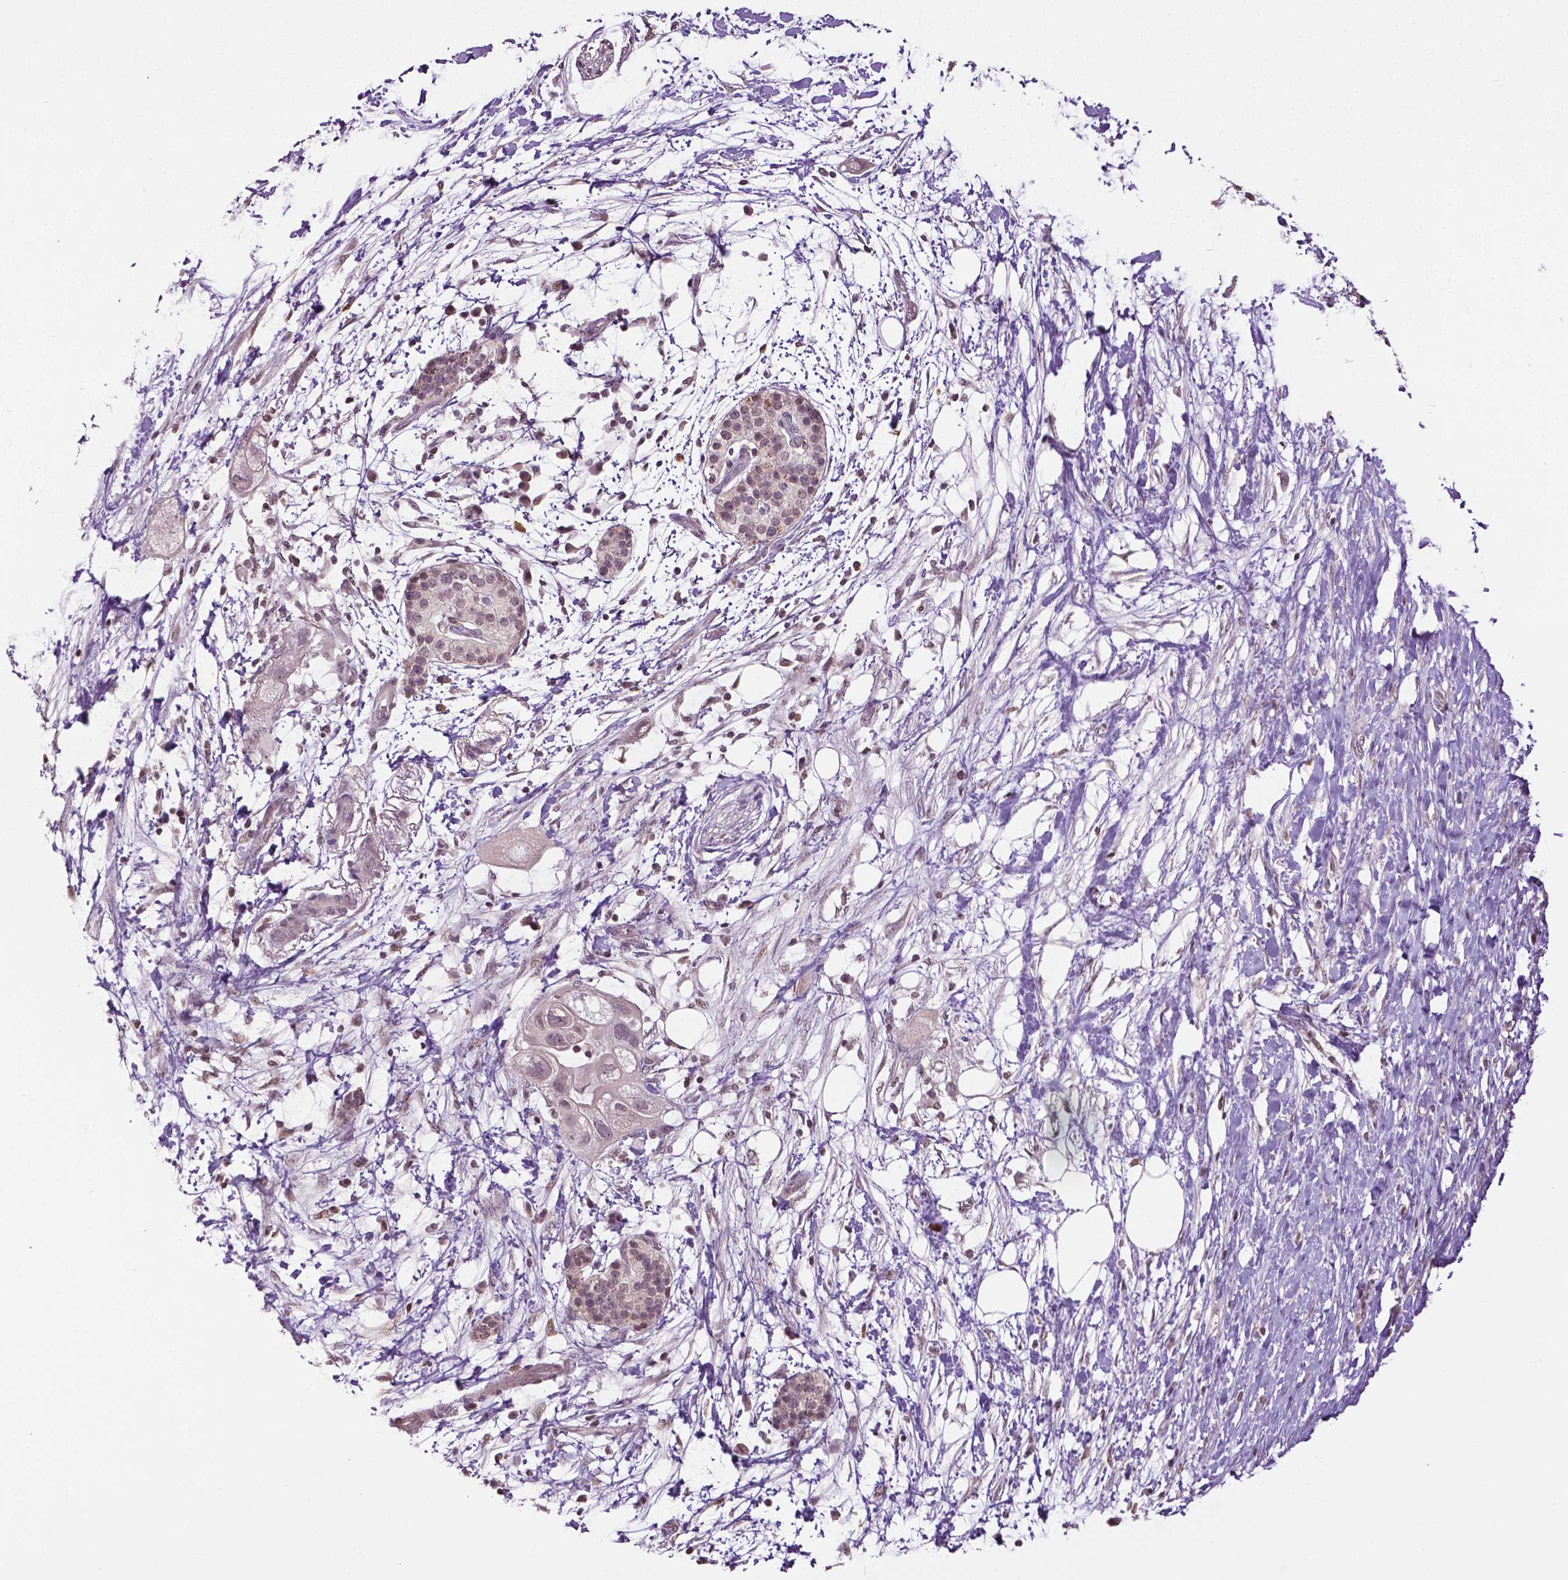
{"staining": {"intensity": "weak", "quantity": "25%-75%", "location": "nuclear"}, "tissue": "pancreatic cancer", "cell_type": "Tumor cells", "image_type": "cancer", "snomed": [{"axis": "morphology", "description": "Adenocarcinoma, NOS"}, {"axis": "topography", "description": "Pancreas"}], "caption": "A brown stain highlights weak nuclear staining of a protein in human pancreatic adenocarcinoma tumor cells. The staining was performed using DAB (3,3'-diaminobenzidine), with brown indicating positive protein expression. Nuclei are stained blue with hematoxylin.", "gene": "DLX5", "patient": {"sex": "female", "age": 72}}